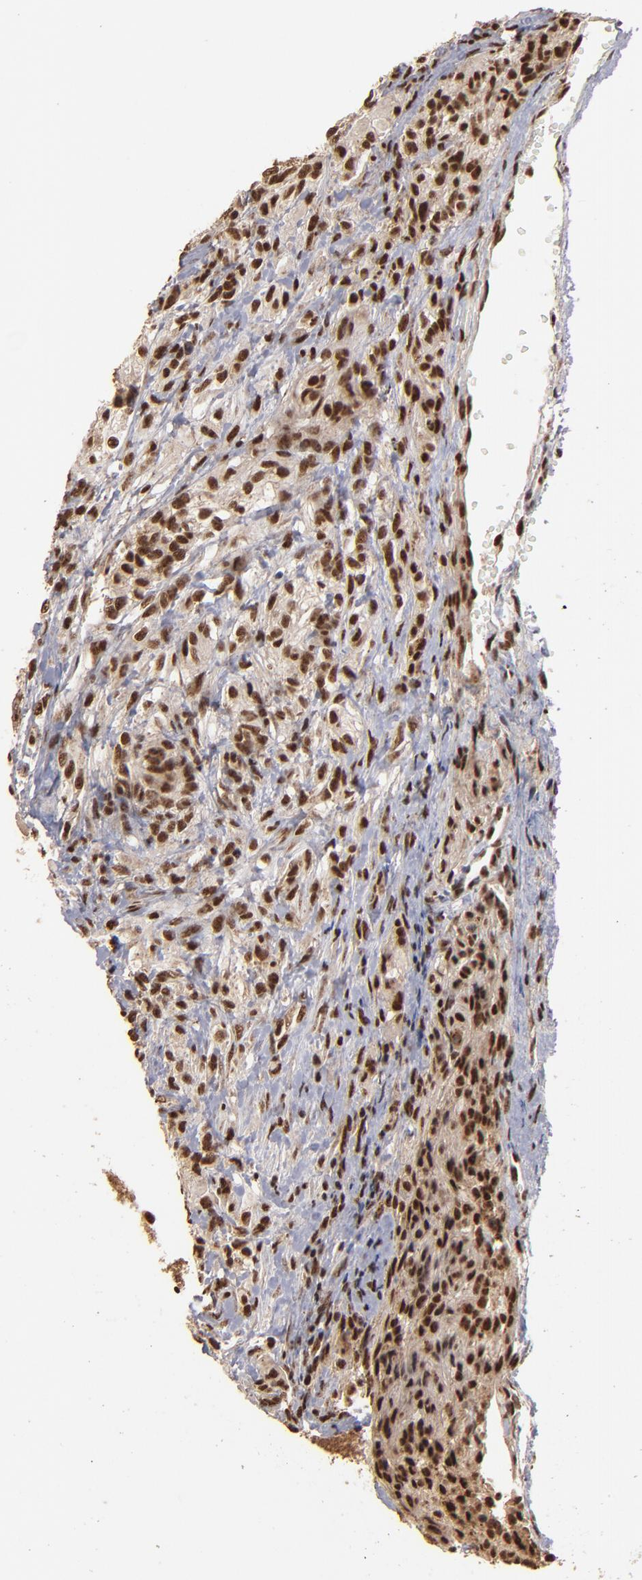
{"staining": {"intensity": "strong", "quantity": ">75%", "location": "cytoplasmic/membranous,nuclear"}, "tissue": "glioma", "cell_type": "Tumor cells", "image_type": "cancer", "snomed": [{"axis": "morphology", "description": "Normal tissue, NOS"}, {"axis": "morphology", "description": "Glioma, malignant, High grade"}, {"axis": "topography", "description": "Cerebral cortex"}], "caption": "This photomicrograph shows immunohistochemistry staining of malignant glioma (high-grade), with high strong cytoplasmic/membranous and nuclear expression in about >75% of tumor cells.", "gene": "SNW1", "patient": {"sex": "male", "age": 56}}